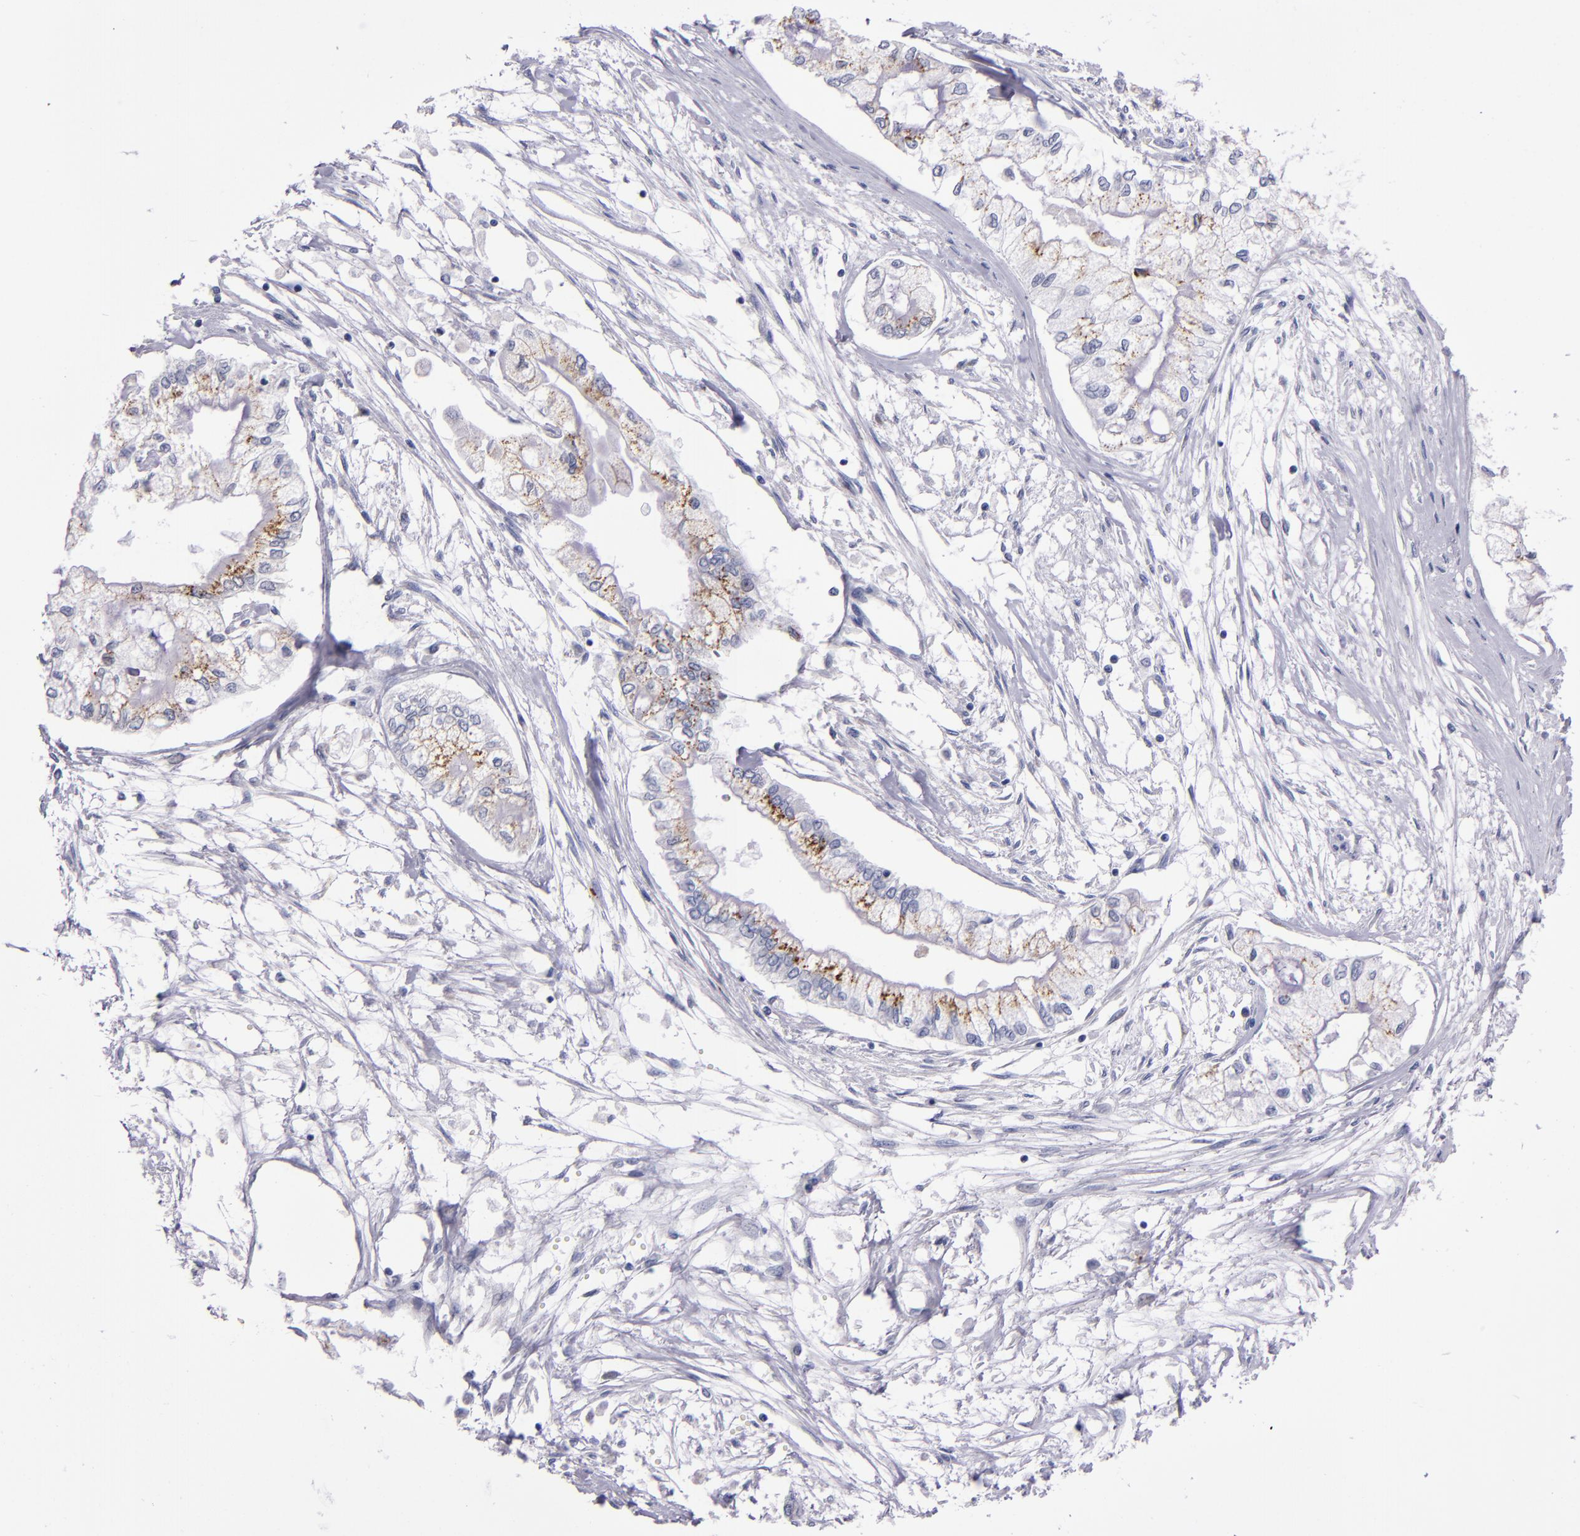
{"staining": {"intensity": "moderate", "quantity": "25%-75%", "location": "cytoplasmic/membranous"}, "tissue": "pancreatic cancer", "cell_type": "Tumor cells", "image_type": "cancer", "snomed": [{"axis": "morphology", "description": "Adenocarcinoma, NOS"}, {"axis": "topography", "description": "Pancreas"}], "caption": "A medium amount of moderate cytoplasmic/membranous positivity is seen in approximately 25%-75% of tumor cells in pancreatic cancer (adenocarcinoma) tissue.", "gene": "RAB41", "patient": {"sex": "male", "age": 79}}